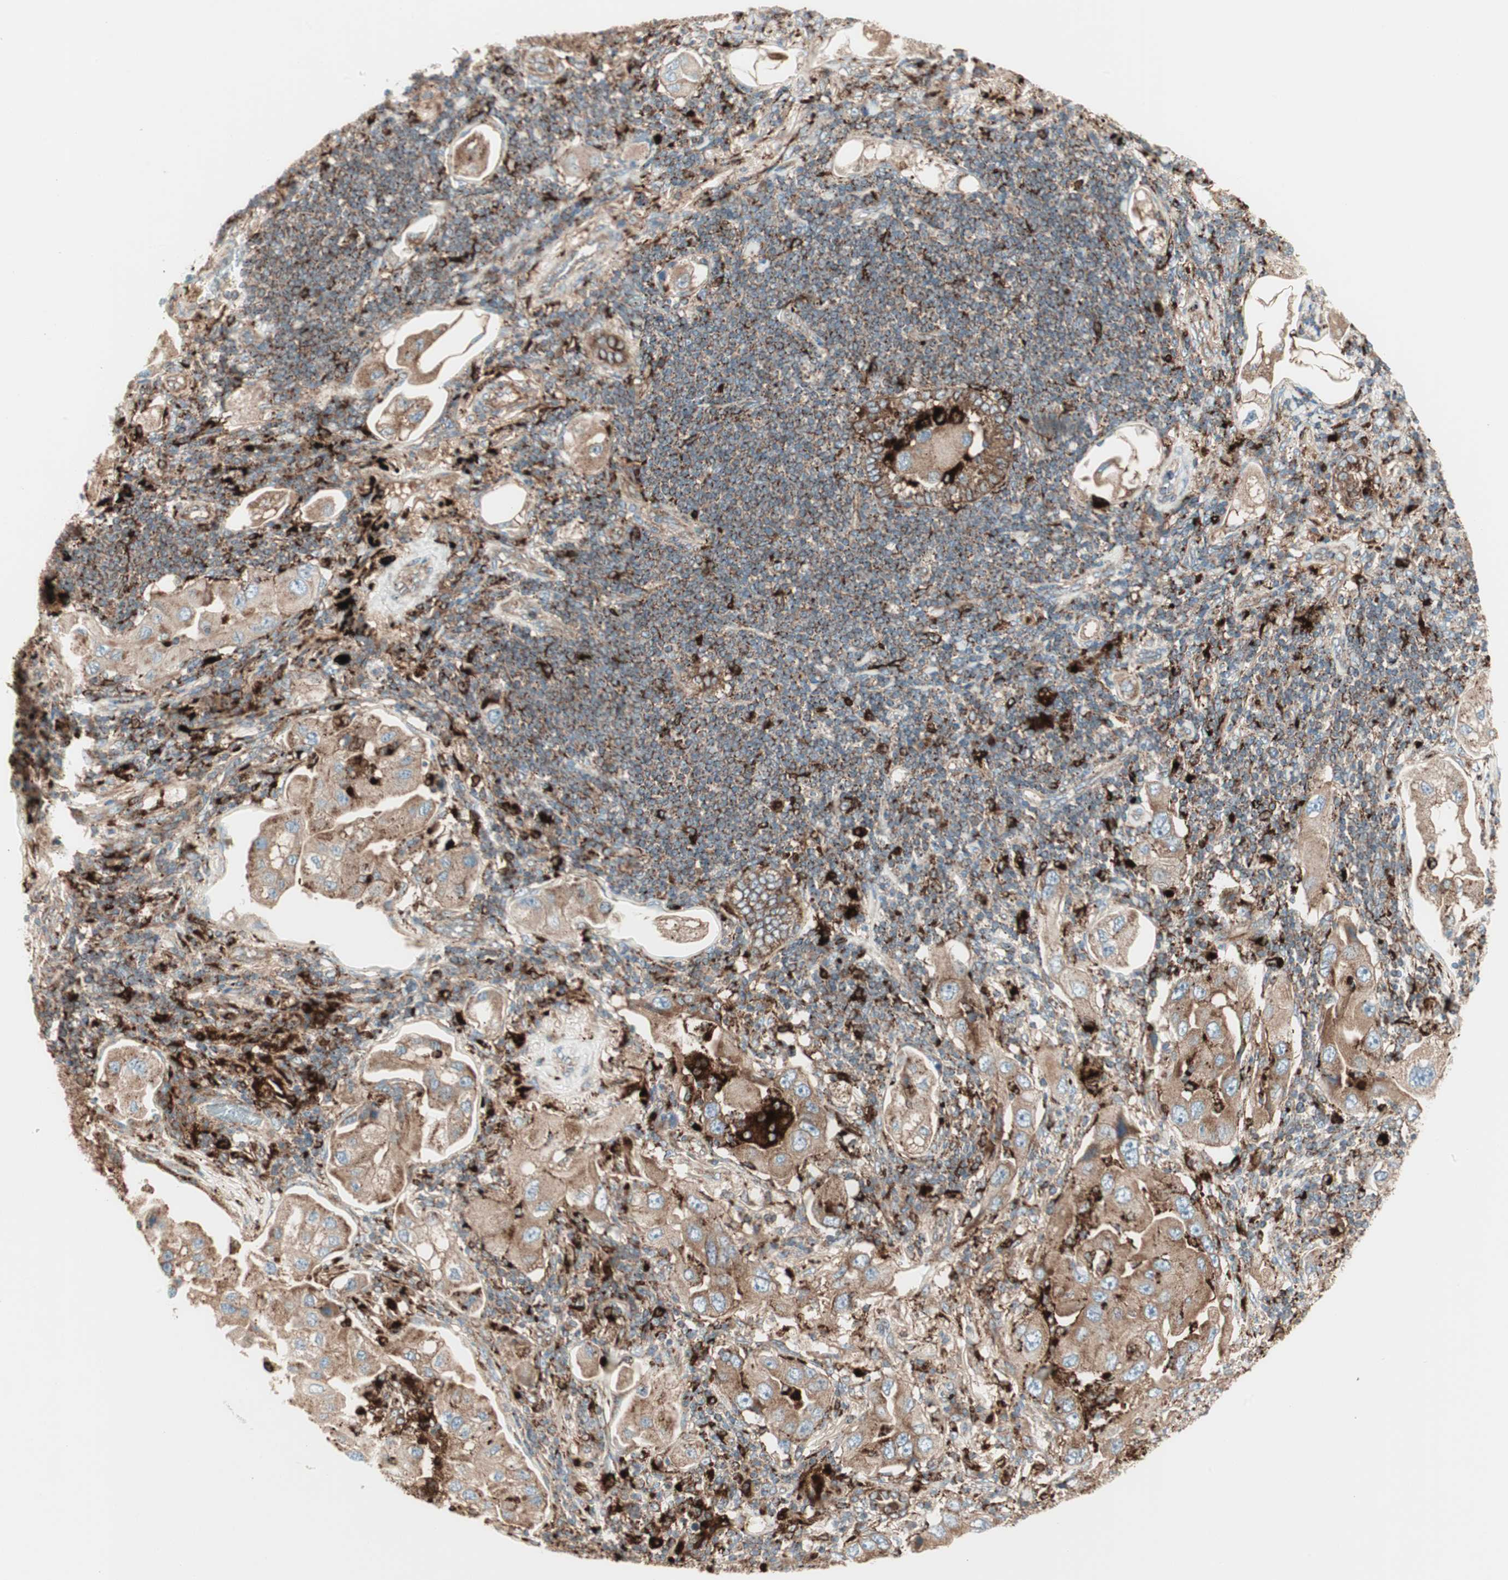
{"staining": {"intensity": "moderate", "quantity": ">75%", "location": "cytoplasmic/membranous"}, "tissue": "lung cancer", "cell_type": "Tumor cells", "image_type": "cancer", "snomed": [{"axis": "morphology", "description": "Adenocarcinoma, NOS"}, {"axis": "topography", "description": "Lung"}], "caption": "This micrograph reveals lung cancer (adenocarcinoma) stained with IHC to label a protein in brown. The cytoplasmic/membranous of tumor cells show moderate positivity for the protein. Nuclei are counter-stained blue.", "gene": "ATP6V1G1", "patient": {"sex": "female", "age": 65}}